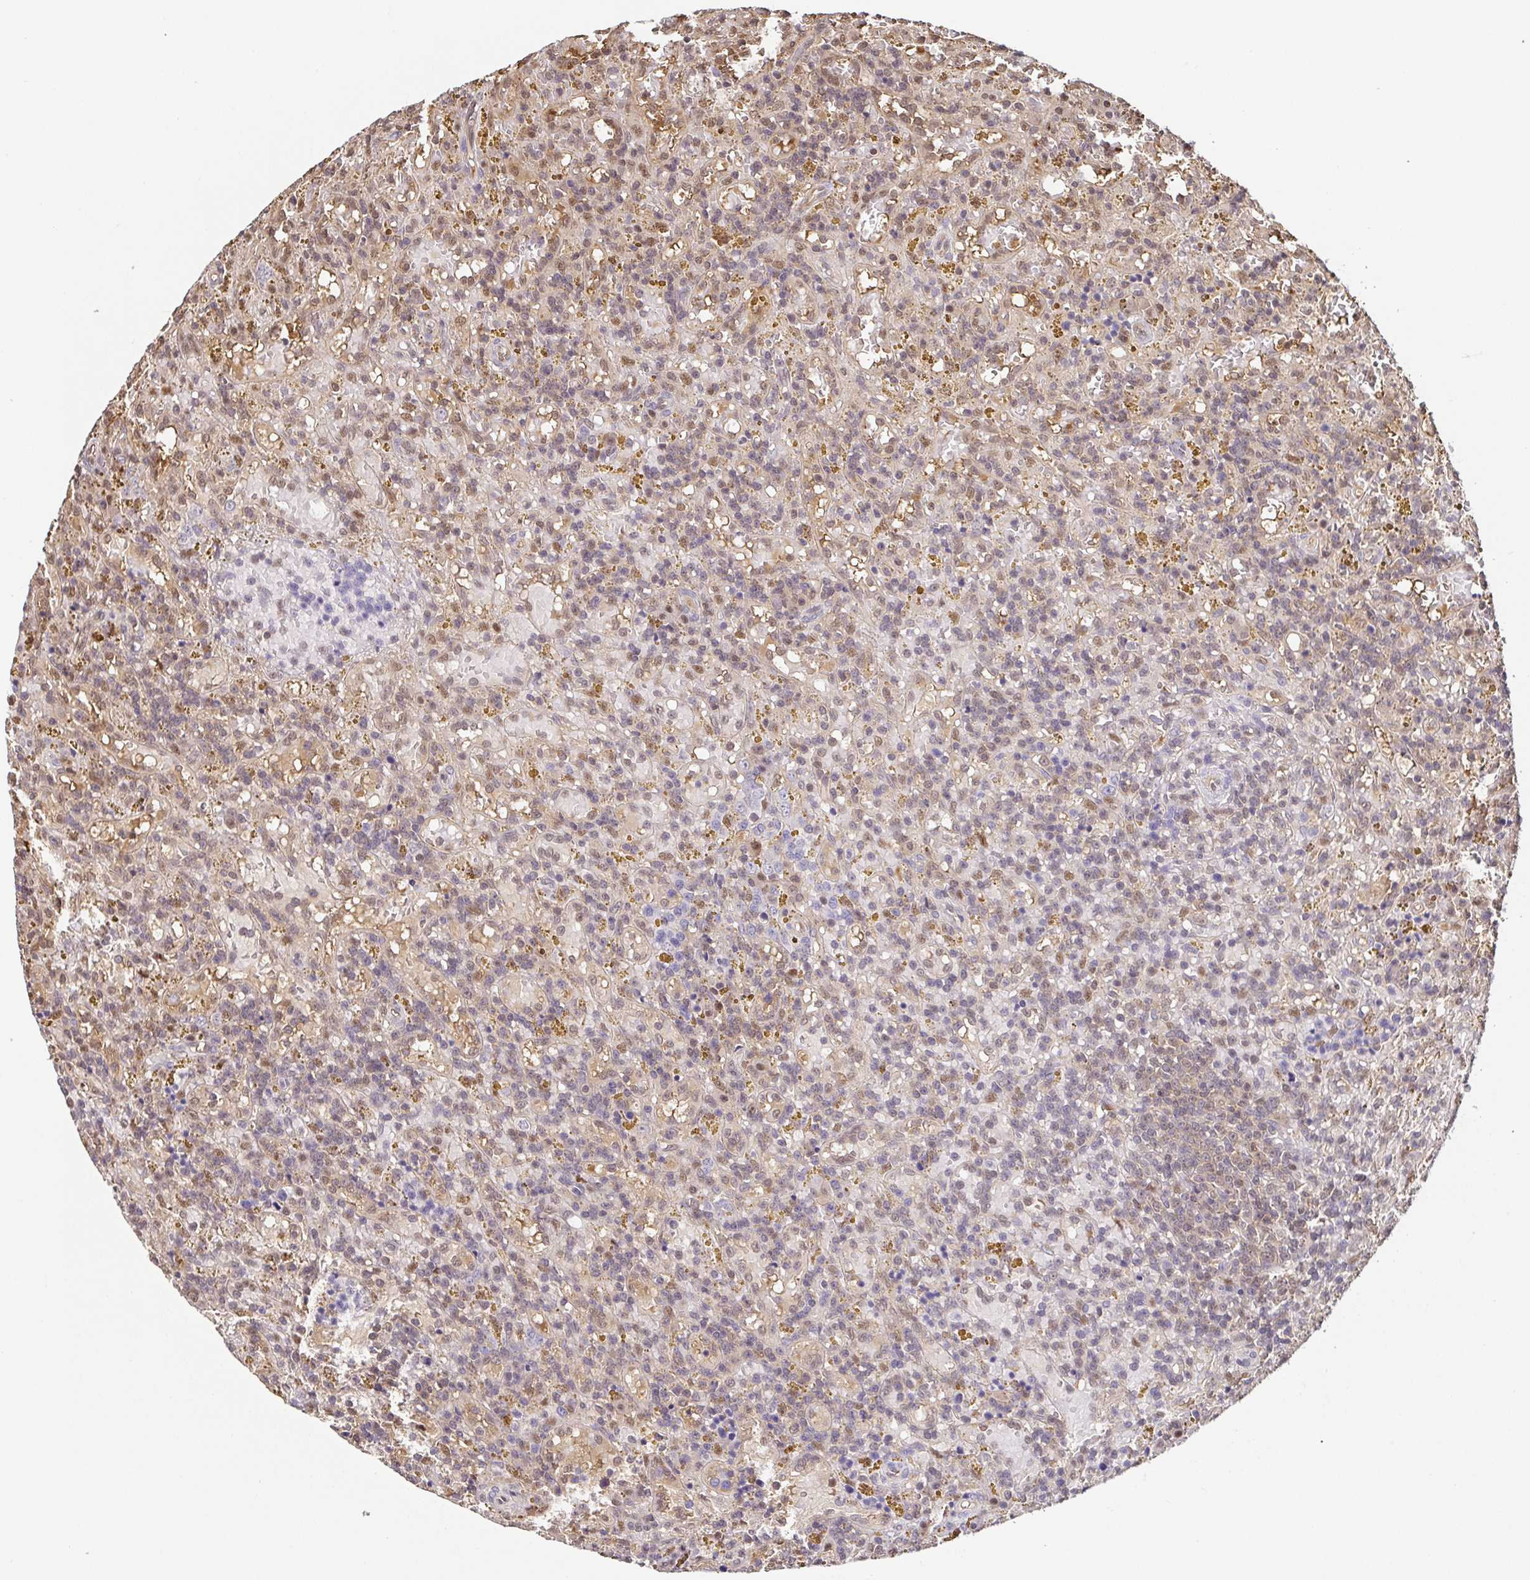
{"staining": {"intensity": "moderate", "quantity": ">75%", "location": "cytoplasmic/membranous,nuclear"}, "tissue": "lymphoma", "cell_type": "Tumor cells", "image_type": "cancer", "snomed": [{"axis": "morphology", "description": "Malignant lymphoma, non-Hodgkin's type, Low grade"}, {"axis": "topography", "description": "Spleen"}], "caption": "Immunohistochemical staining of human lymphoma reveals moderate cytoplasmic/membranous and nuclear protein staining in about >75% of tumor cells. (DAB IHC with brightfield microscopy, high magnification).", "gene": "PSMB9", "patient": {"sex": "female", "age": 65}}